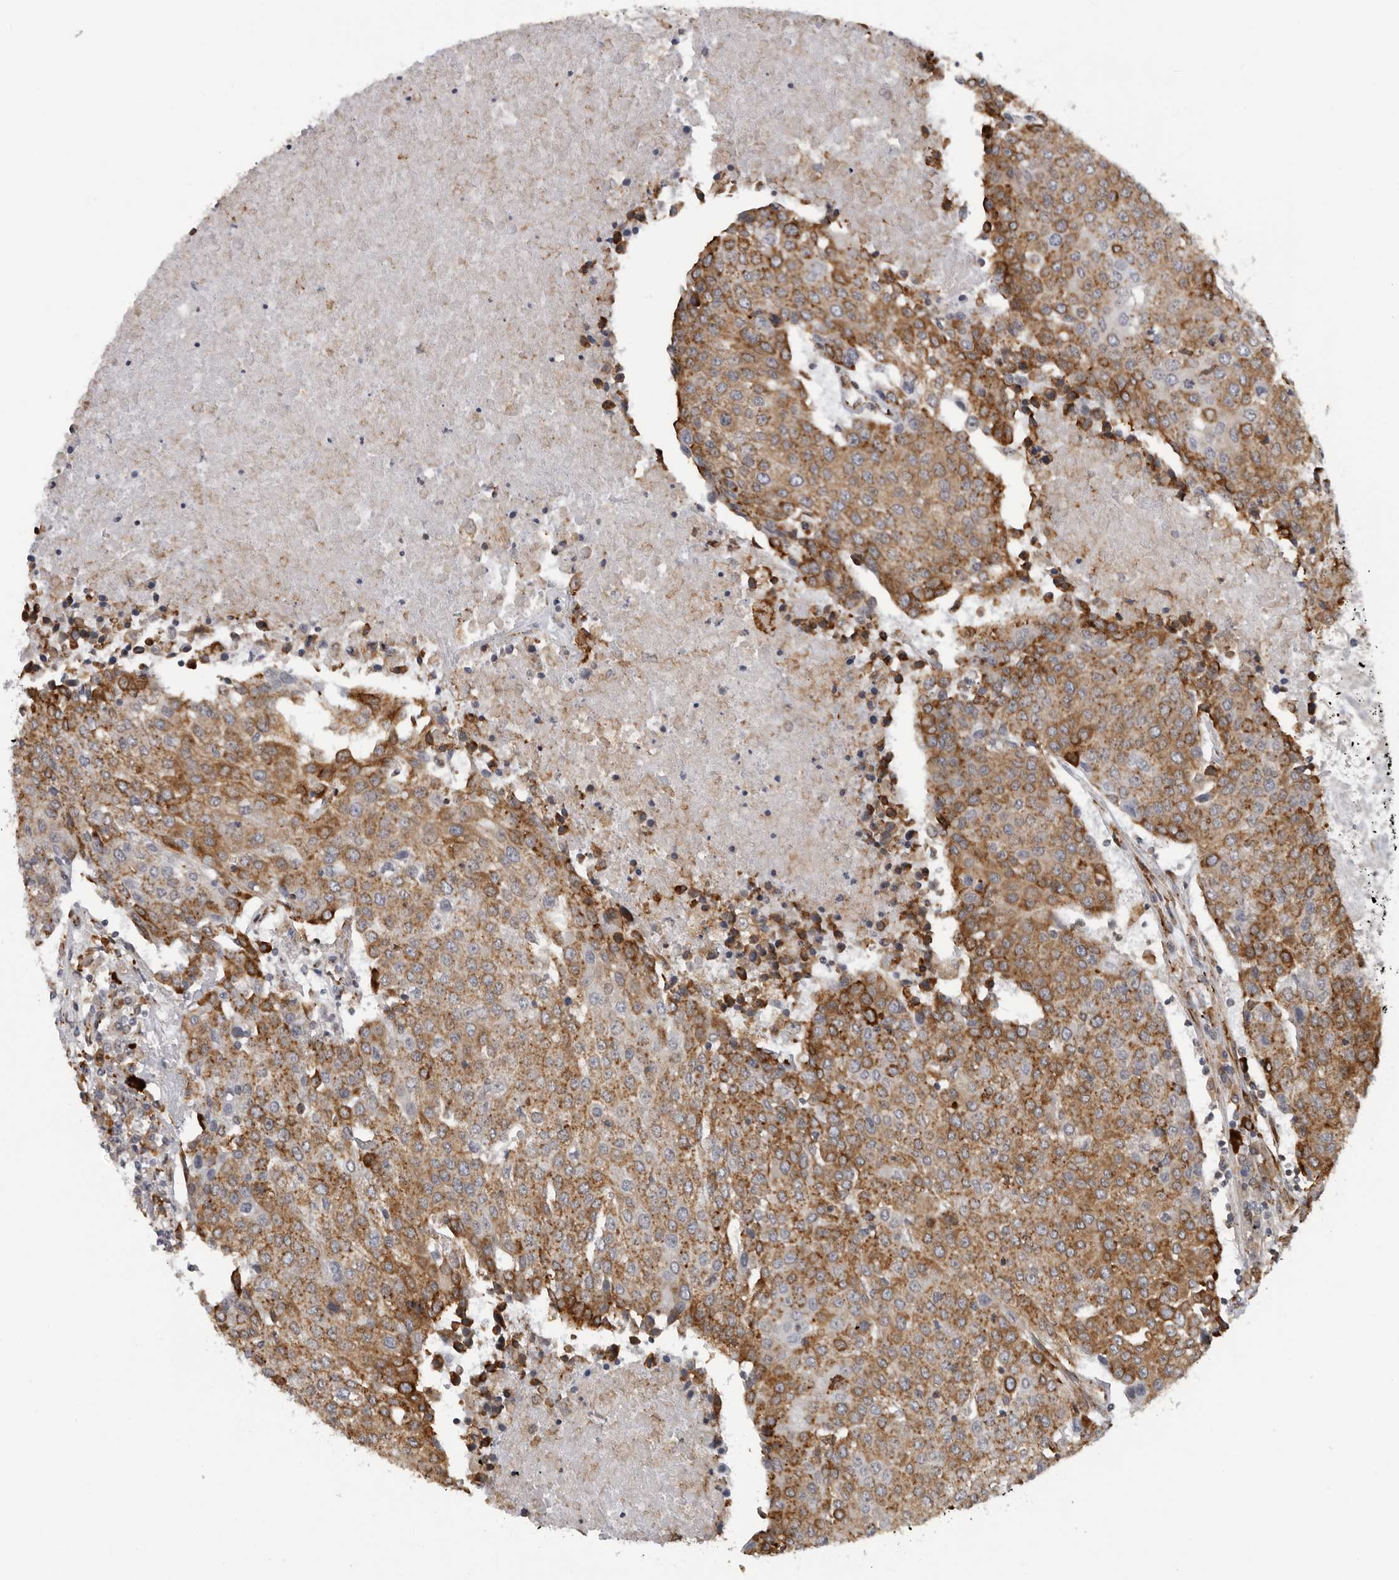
{"staining": {"intensity": "moderate", "quantity": ">75%", "location": "cytoplasmic/membranous"}, "tissue": "urothelial cancer", "cell_type": "Tumor cells", "image_type": "cancer", "snomed": [{"axis": "morphology", "description": "Urothelial carcinoma, High grade"}, {"axis": "topography", "description": "Urinary bladder"}], "caption": "Human high-grade urothelial carcinoma stained with a brown dye demonstrates moderate cytoplasmic/membranous positive expression in about >75% of tumor cells.", "gene": "ALPK2", "patient": {"sex": "female", "age": 85}}